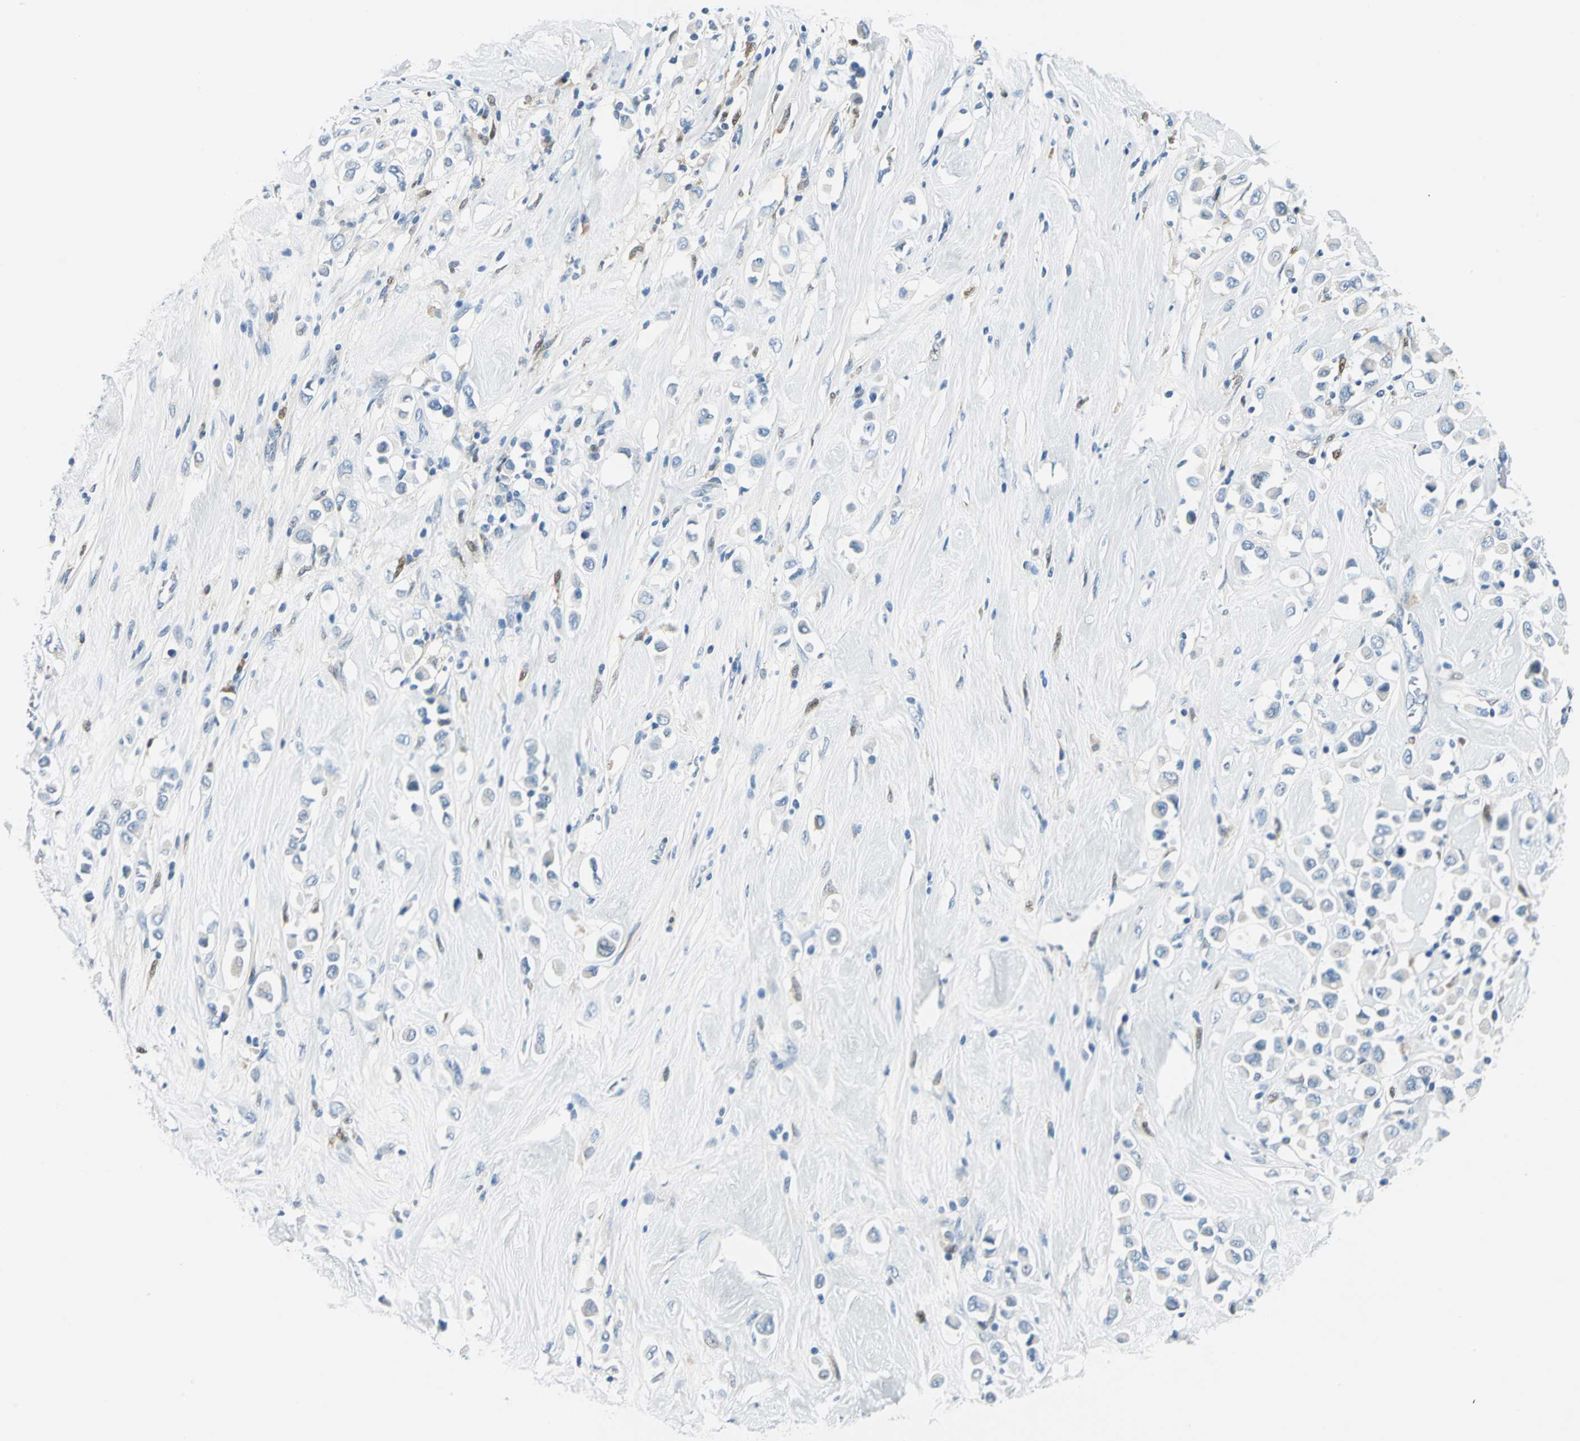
{"staining": {"intensity": "negative", "quantity": "none", "location": "none"}, "tissue": "breast cancer", "cell_type": "Tumor cells", "image_type": "cancer", "snomed": [{"axis": "morphology", "description": "Duct carcinoma"}, {"axis": "topography", "description": "Breast"}], "caption": "Micrograph shows no significant protein positivity in tumor cells of infiltrating ductal carcinoma (breast).", "gene": "AKR1A1", "patient": {"sex": "female", "age": 61}}